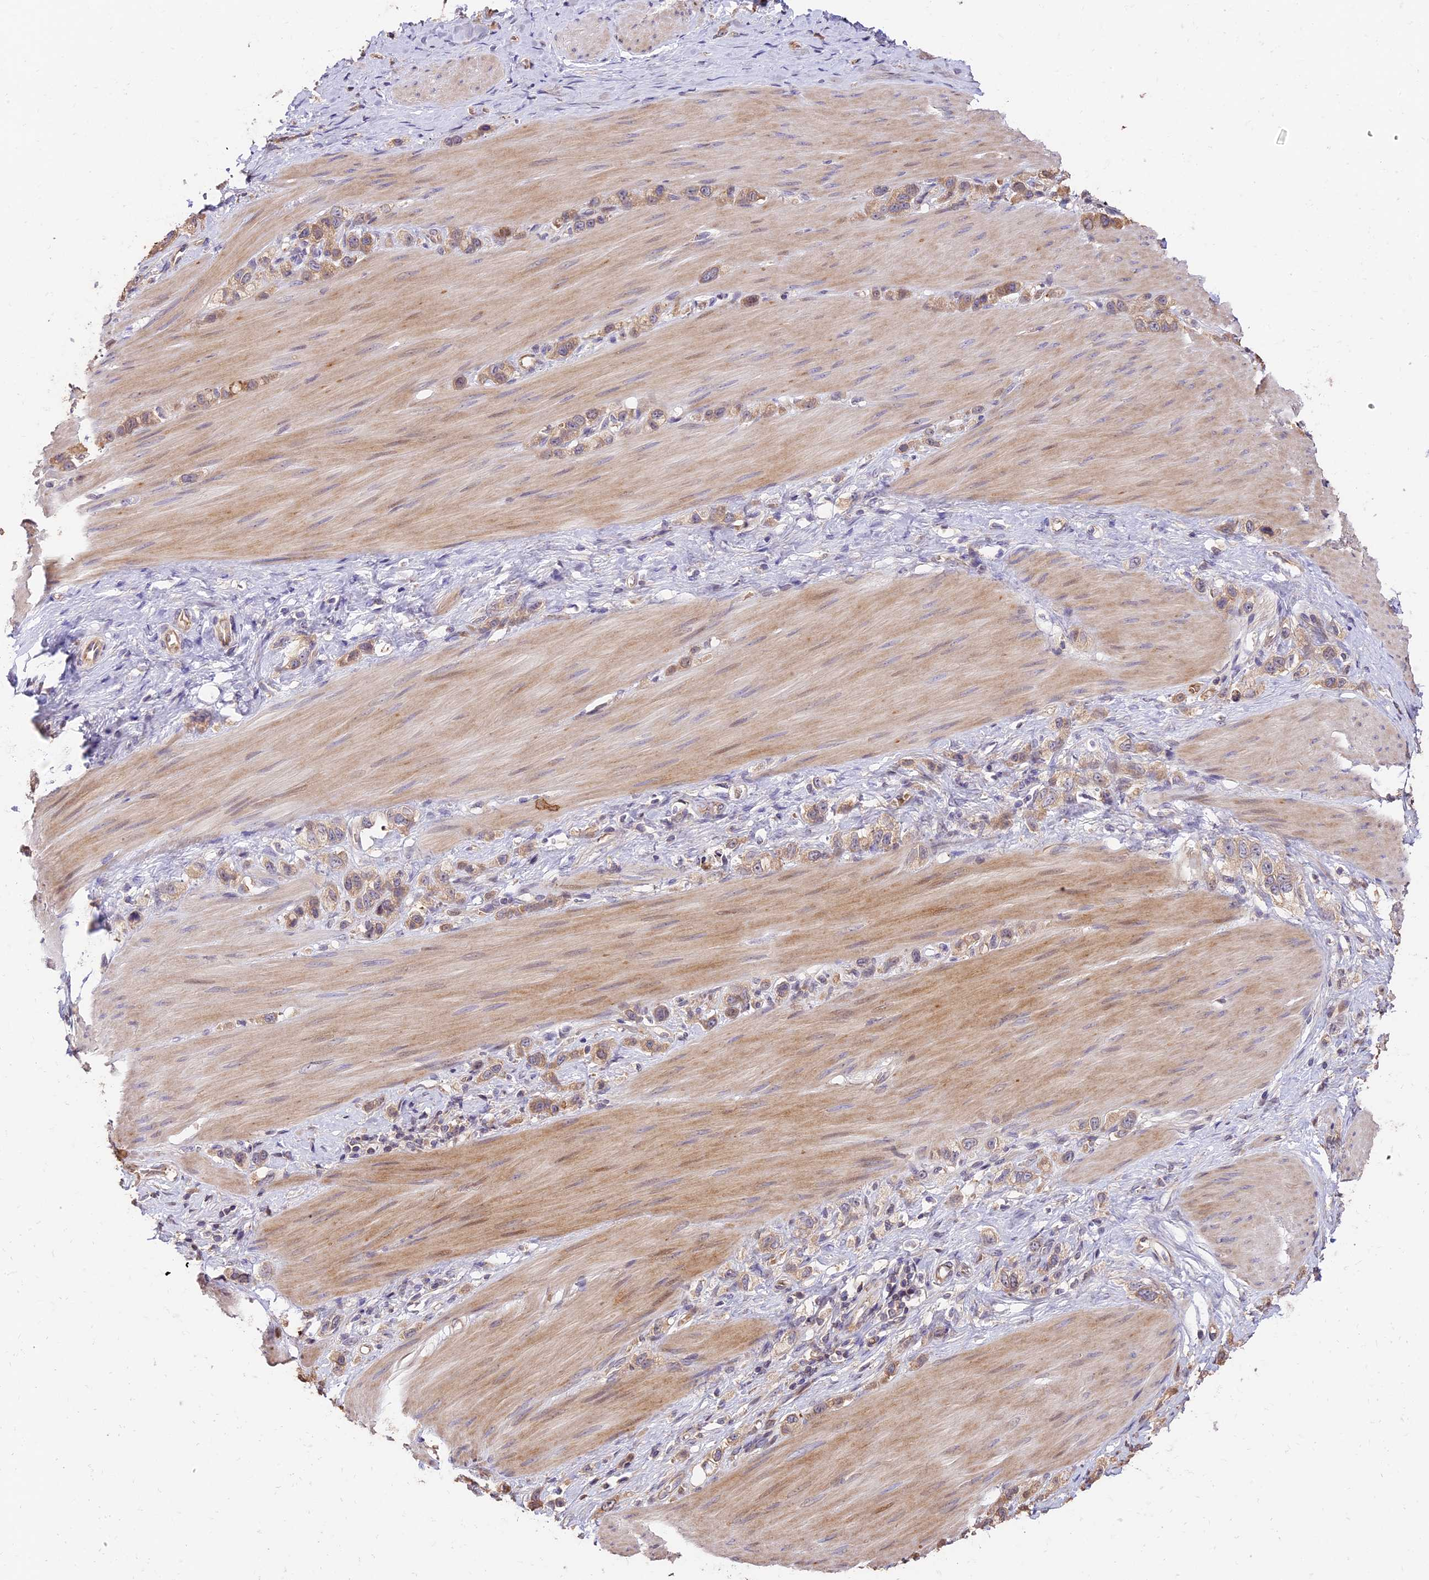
{"staining": {"intensity": "weak", "quantity": ">75%", "location": "cytoplasmic/membranous"}, "tissue": "stomach cancer", "cell_type": "Tumor cells", "image_type": "cancer", "snomed": [{"axis": "morphology", "description": "Adenocarcinoma, NOS"}, {"axis": "topography", "description": "Stomach"}], "caption": "Immunohistochemical staining of human stomach cancer (adenocarcinoma) displays low levels of weak cytoplasmic/membranous protein expression in about >75% of tumor cells.", "gene": "PPP1R37", "patient": {"sex": "female", "age": 65}}